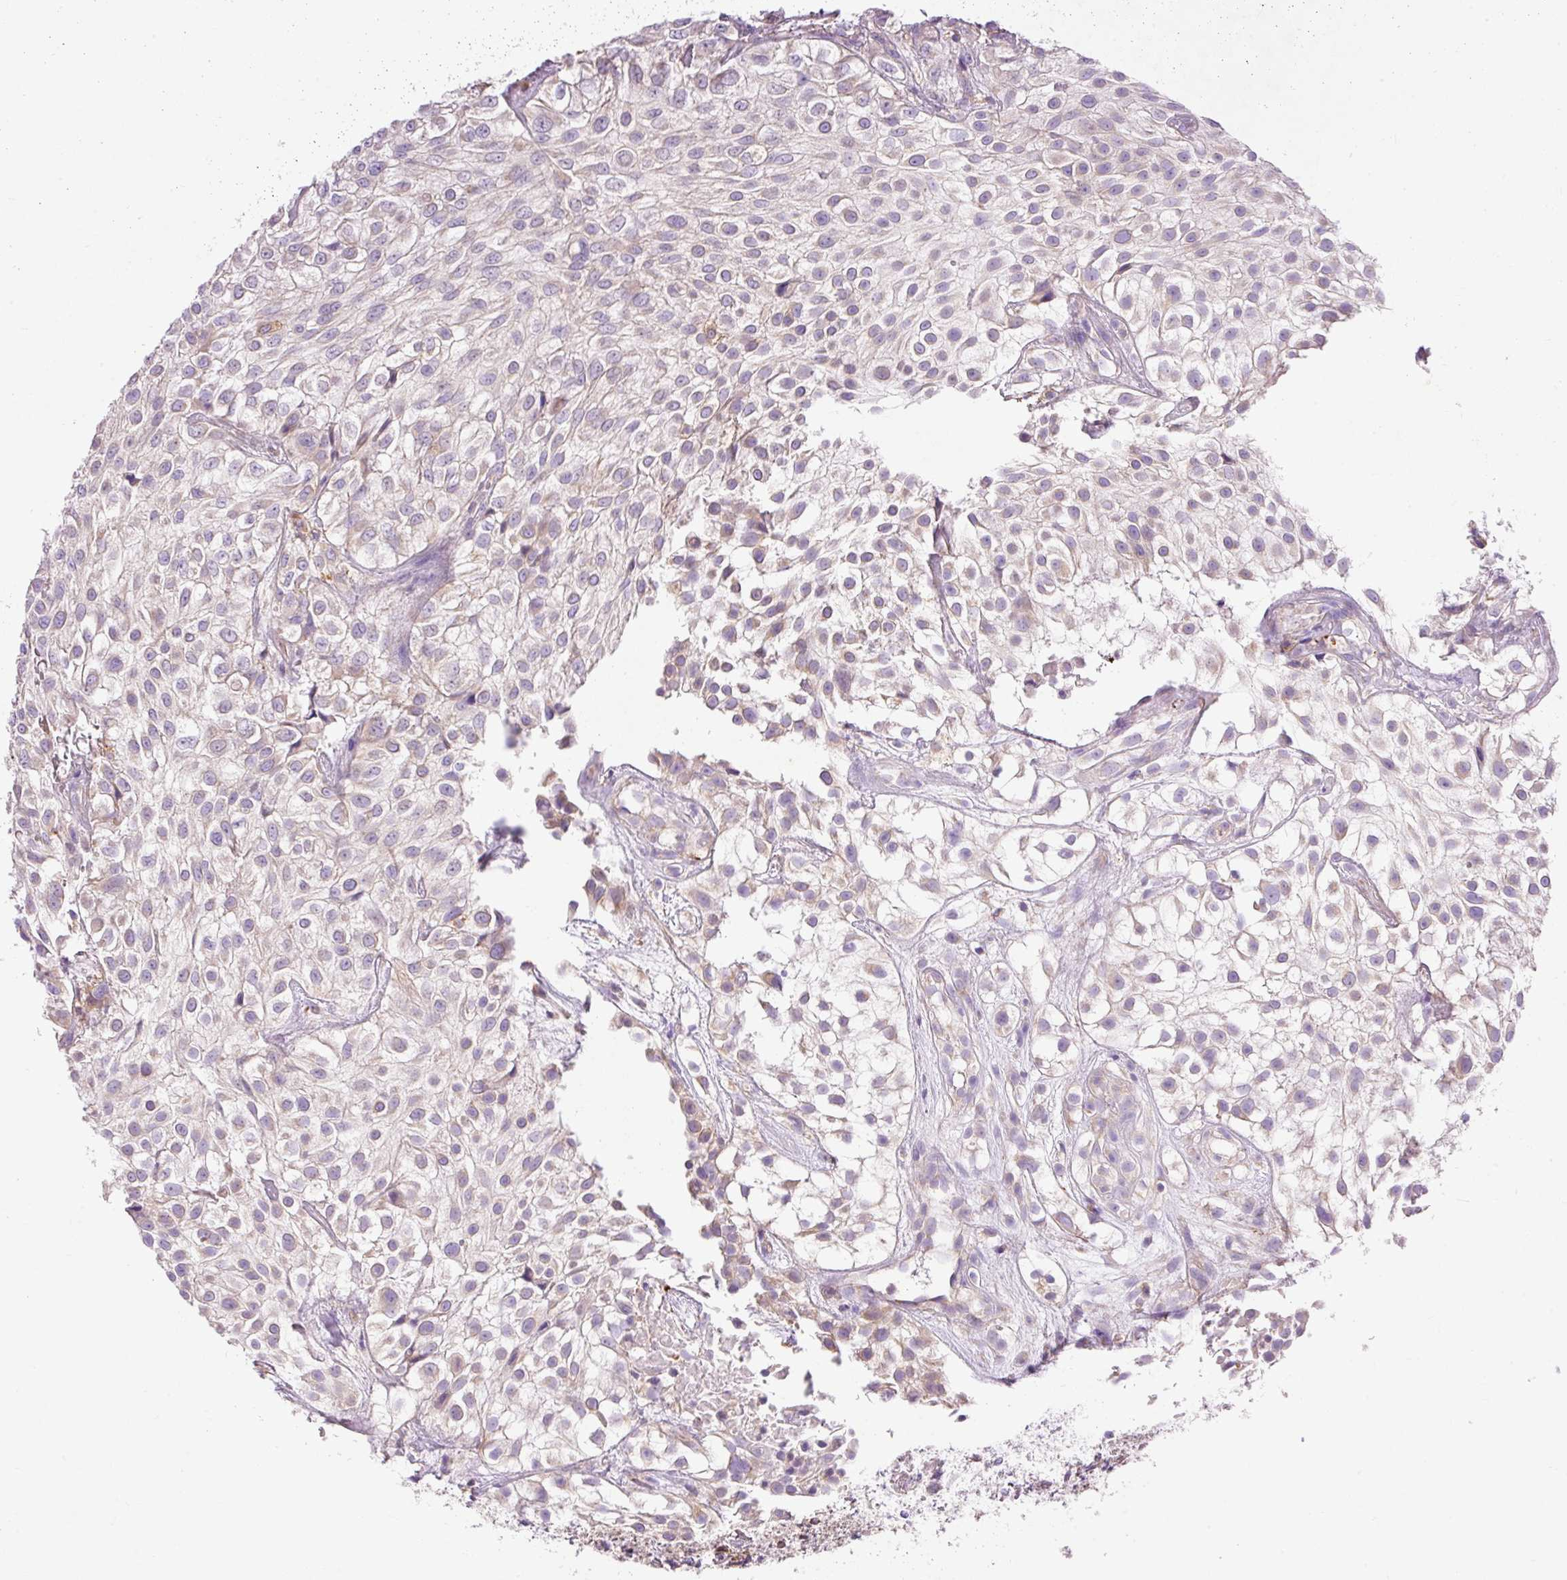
{"staining": {"intensity": "negative", "quantity": "none", "location": "none"}, "tissue": "urothelial cancer", "cell_type": "Tumor cells", "image_type": "cancer", "snomed": [{"axis": "morphology", "description": "Urothelial carcinoma, High grade"}, {"axis": "topography", "description": "Urinary bladder"}], "caption": "Tumor cells show no significant protein staining in urothelial cancer. (Brightfield microscopy of DAB (3,3'-diaminobenzidine) immunohistochemistry (IHC) at high magnification).", "gene": "IMMT", "patient": {"sex": "male", "age": 56}}